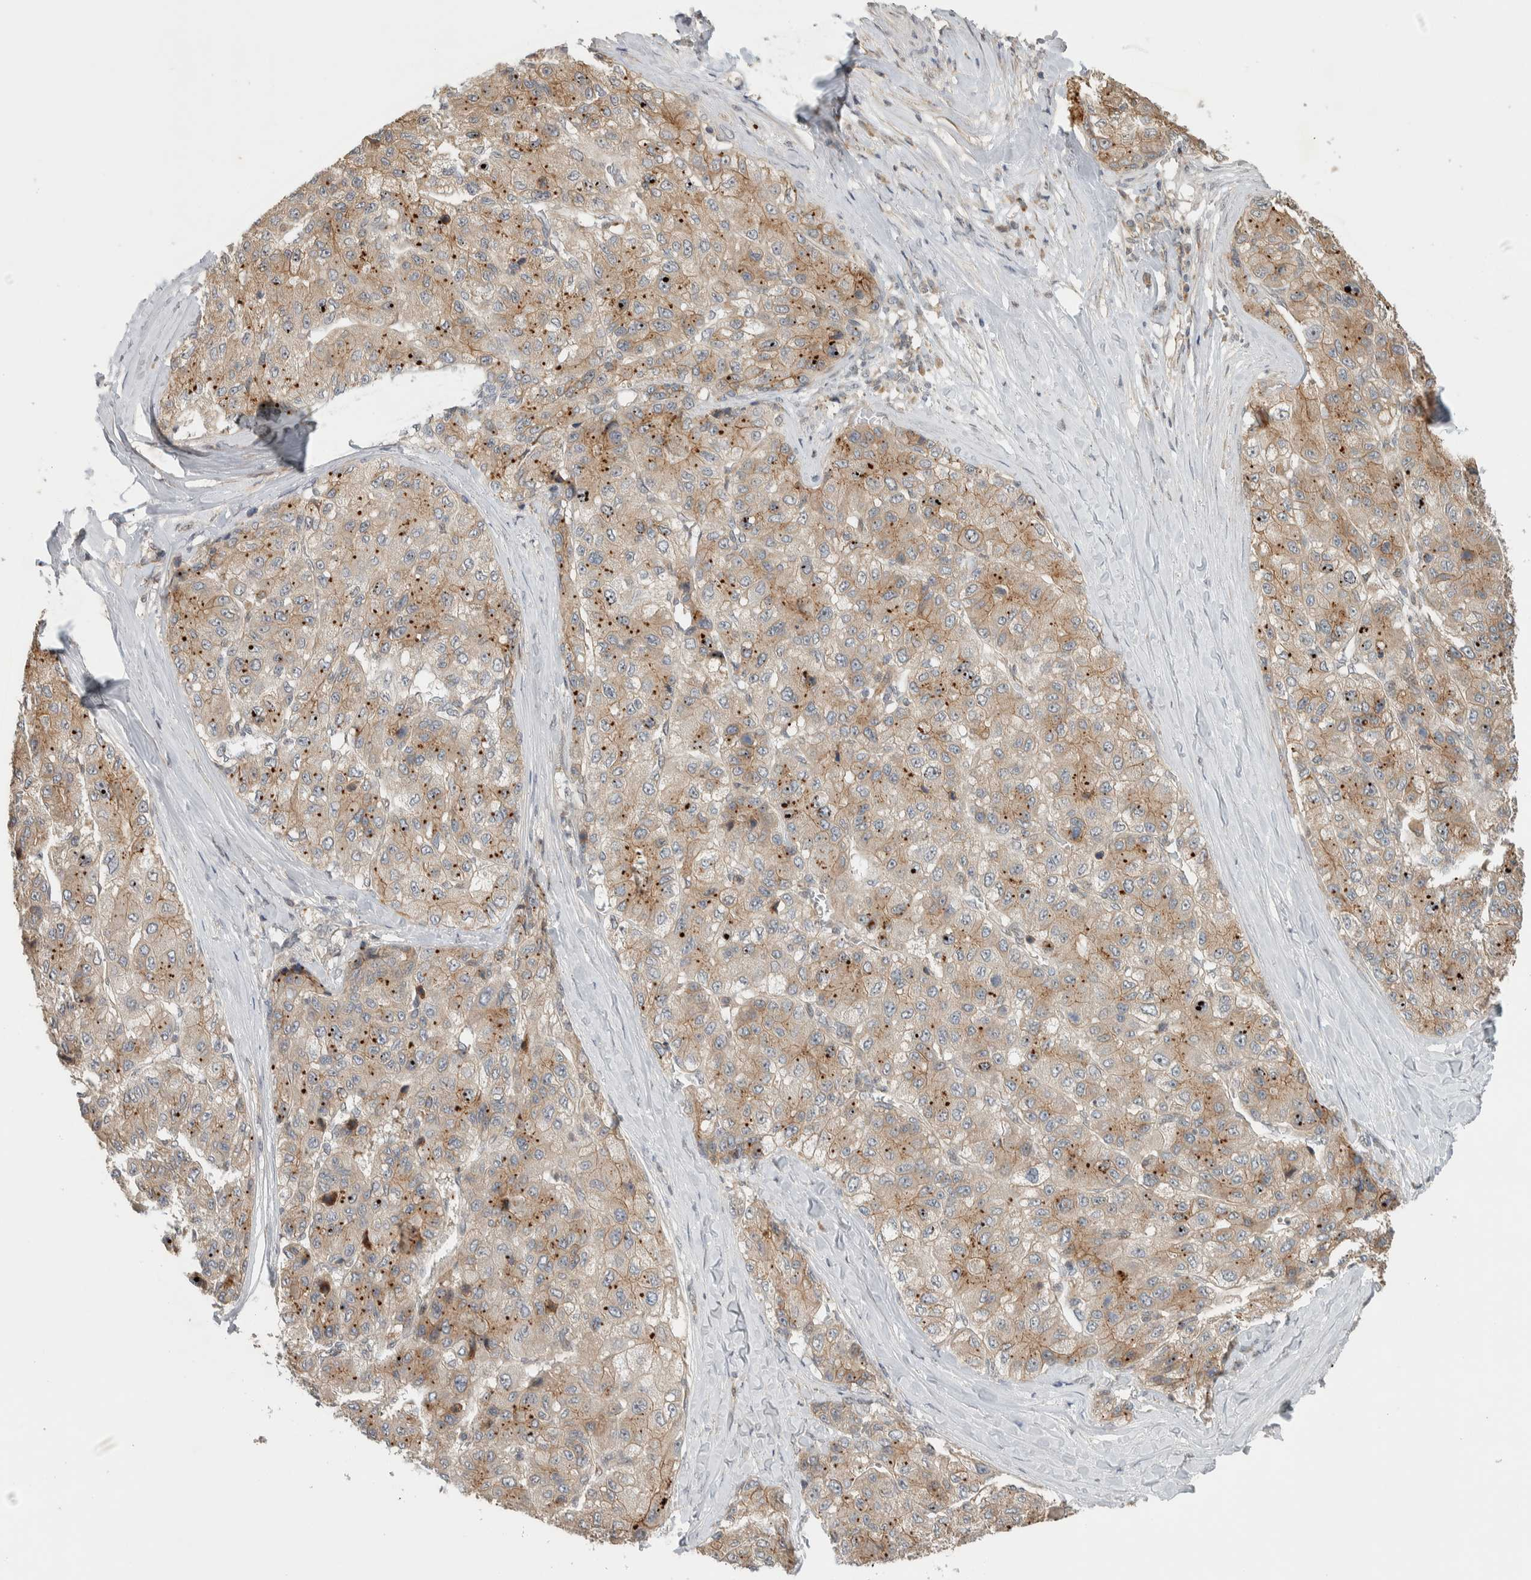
{"staining": {"intensity": "moderate", "quantity": "25%-75%", "location": "cytoplasmic/membranous"}, "tissue": "liver cancer", "cell_type": "Tumor cells", "image_type": "cancer", "snomed": [{"axis": "morphology", "description": "Carcinoma, Hepatocellular, NOS"}, {"axis": "topography", "description": "Liver"}], "caption": "Protein staining of liver cancer (hepatocellular carcinoma) tissue demonstrates moderate cytoplasmic/membranous staining in about 25%-75% of tumor cells.", "gene": "DEPTOR", "patient": {"sex": "male", "age": 80}}